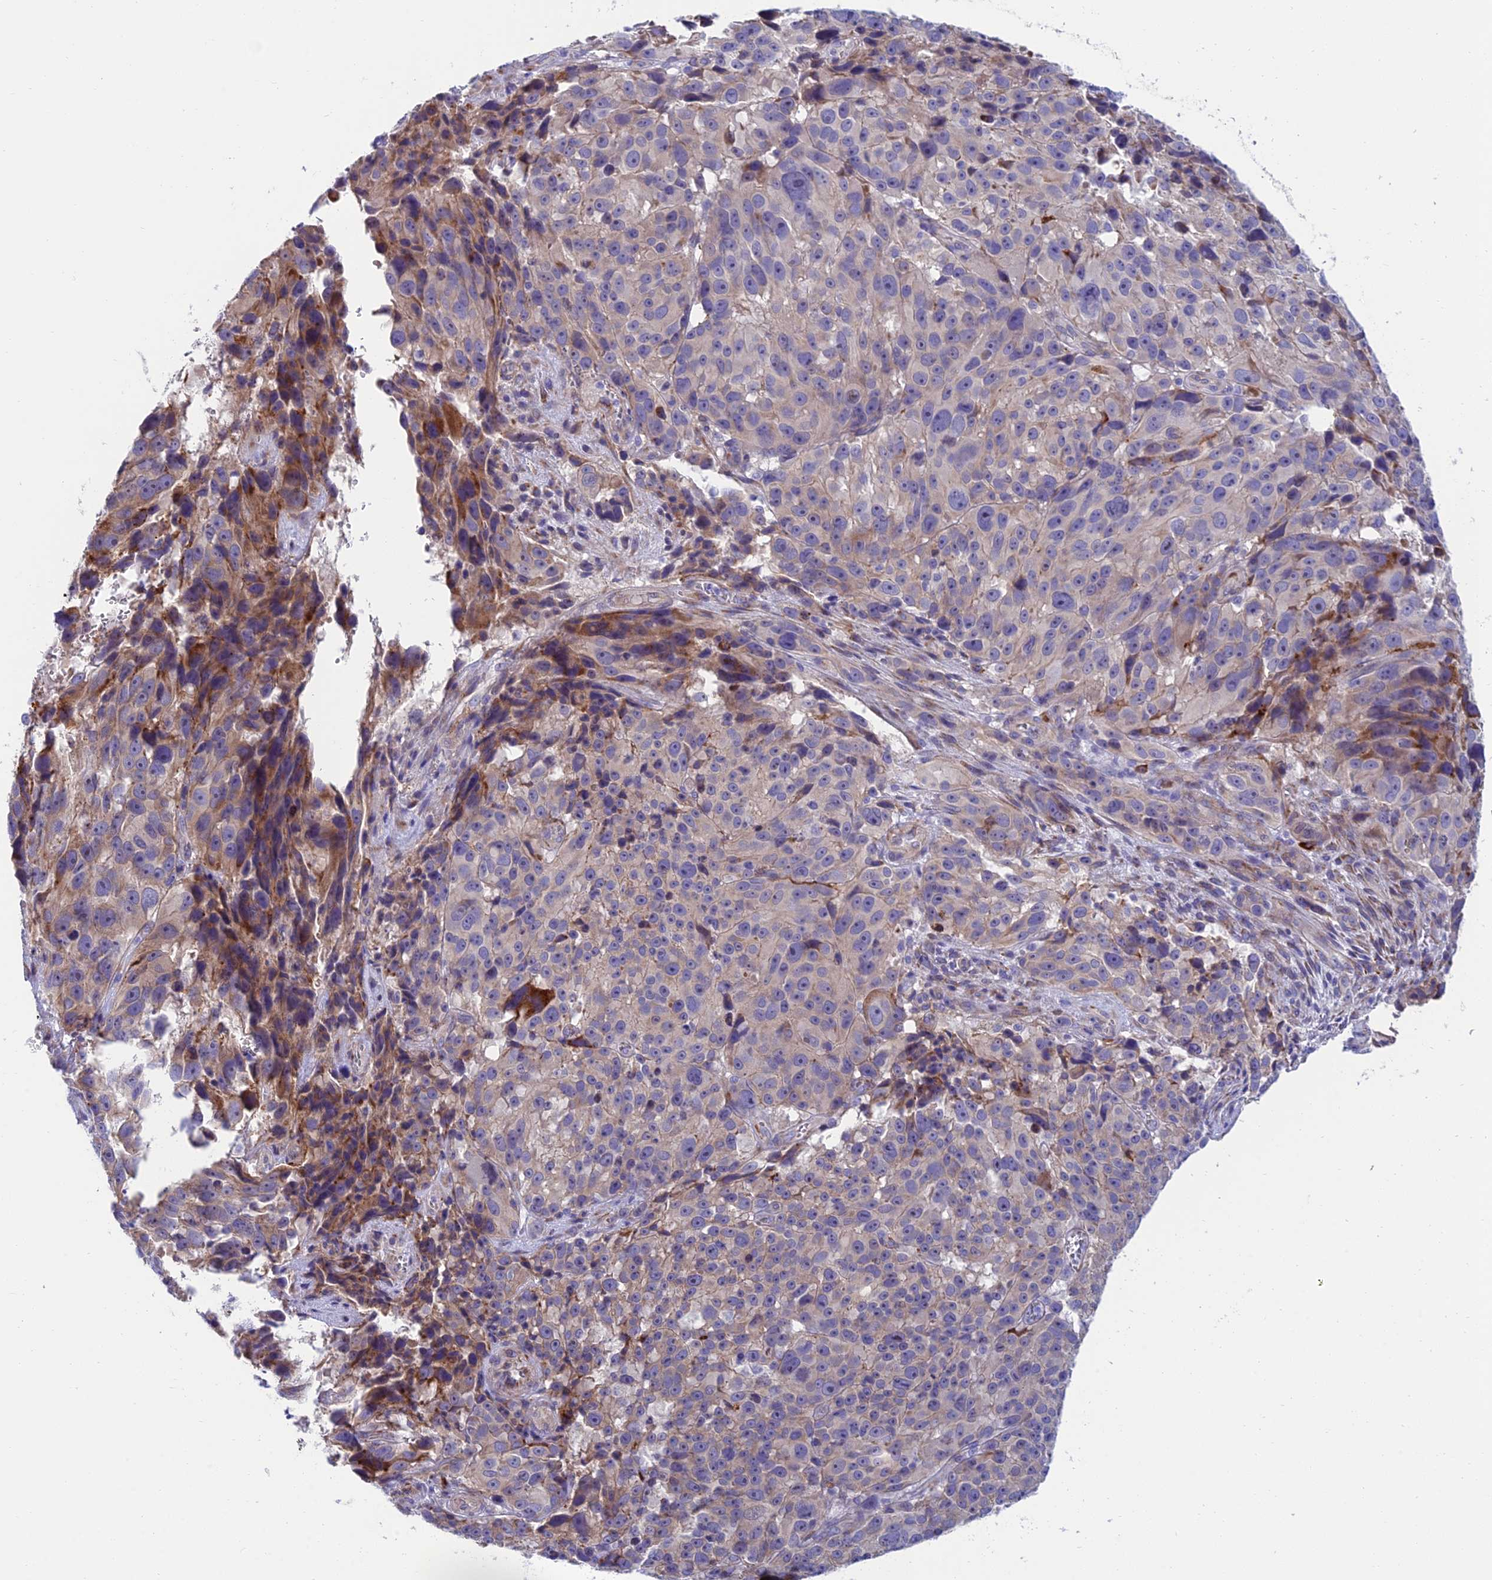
{"staining": {"intensity": "moderate", "quantity": "<25%", "location": "cytoplasmic/membranous"}, "tissue": "melanoma", "cell_type": "Tumor cells", "image_type": "cancer", "snomed": [{"axis": "morphology", "description": "Malignant melanoma, NOS"}, {"axis": "topography", "description": "Skin"}], "caption": "Immunohistochemical staining of melanoma displays moderate cytoplasmic/membranous protein expression in about <25% of tumor cells. (IHC, brightfield microscopy, high magnification).", "gene": "MACIR", "patient": {"sex": "male", "age": 84}}